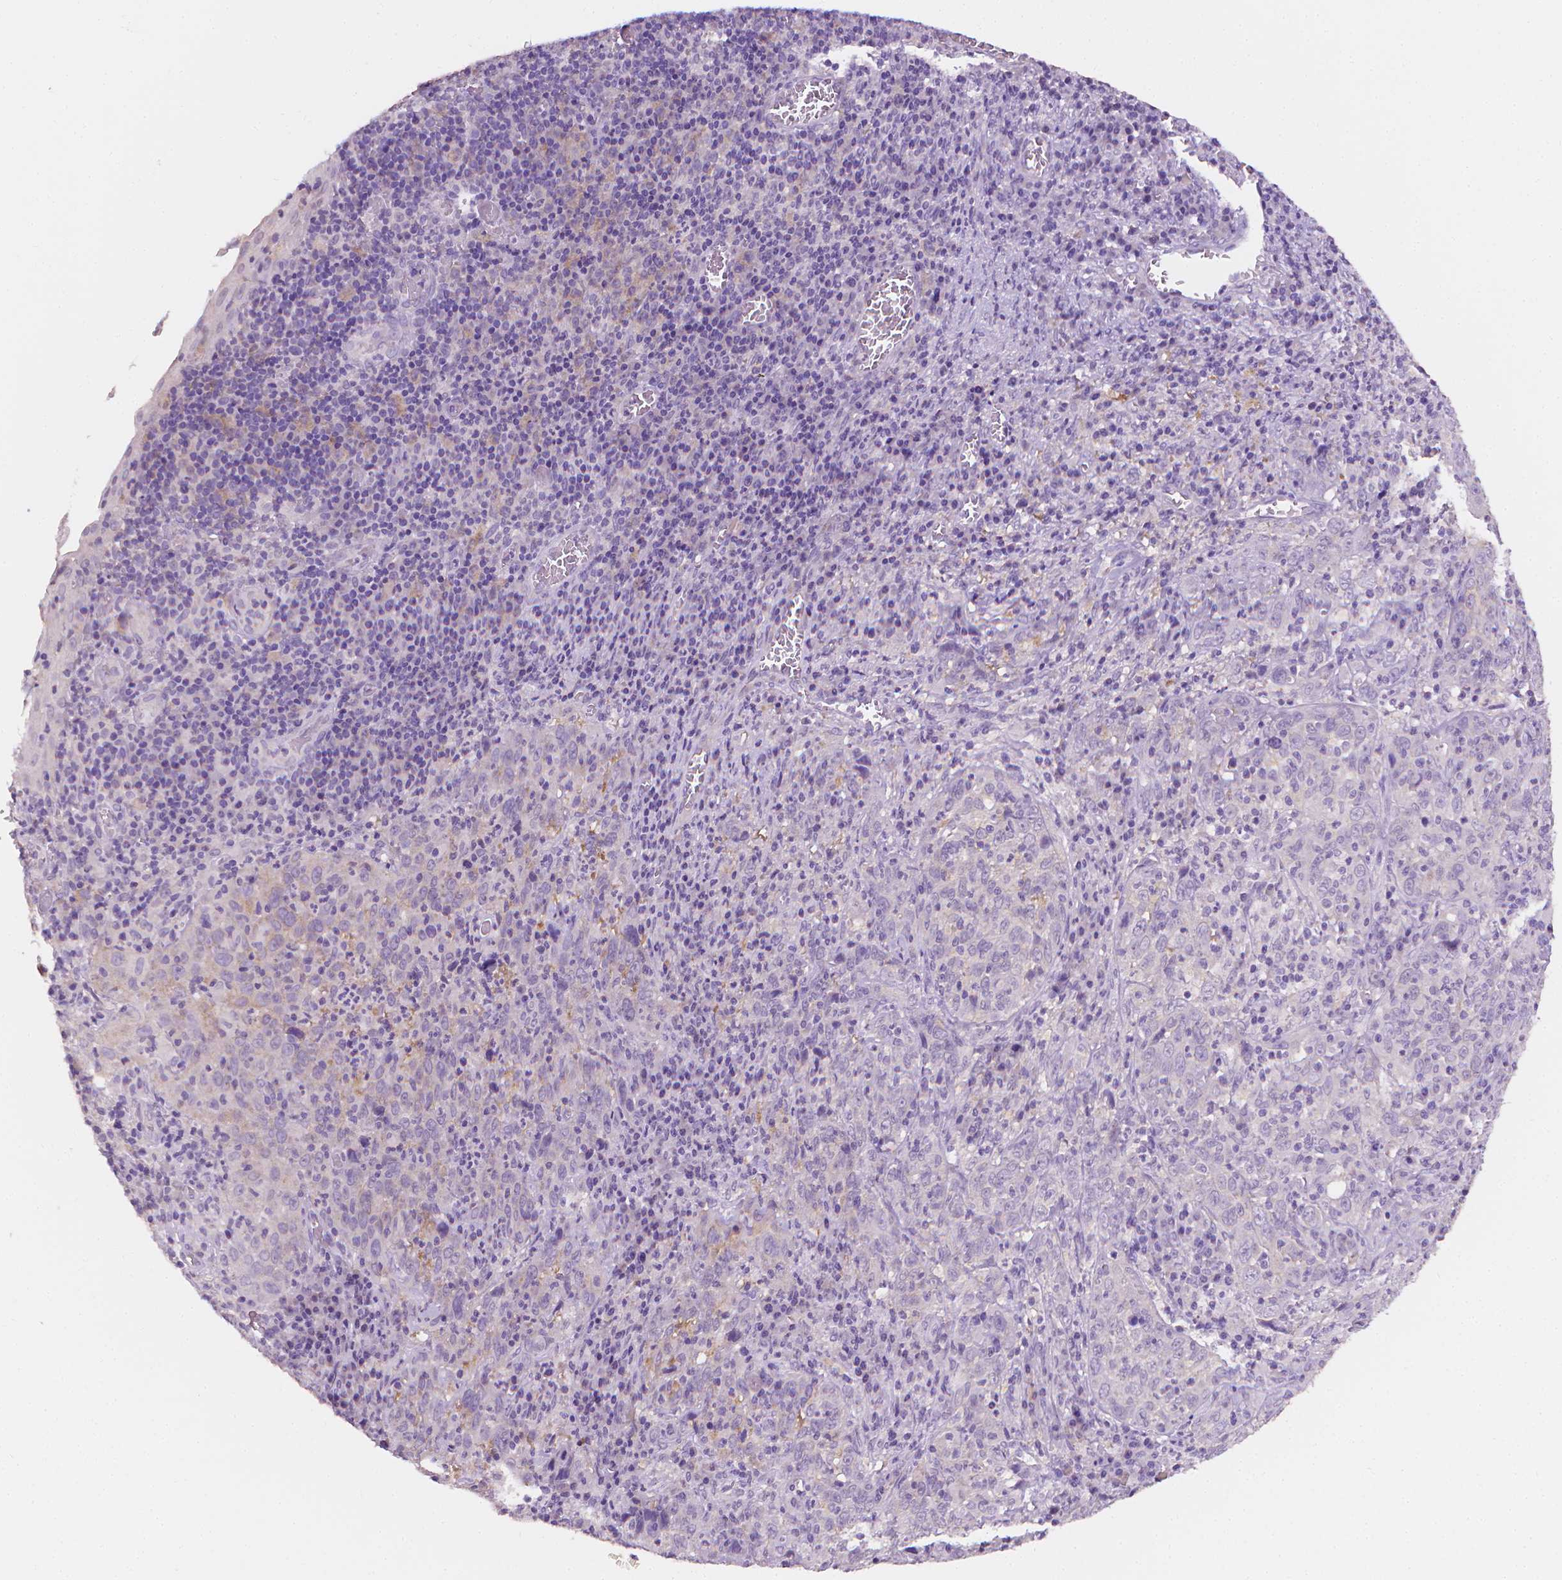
{"staining": {"intensity": "negative", "quantity": "none", "location": "none"}, "tissue": "cervical cancer", "cell_type": "Tumor cells", "image_type": "cancer", "snomed": [{"axis": "morphology", "description": "Squamous cell carcinoma, NOS"}, {"axis": "topography", "description": "Cervix"}], "caption": "A high-resolution micrograph shows immunohistochemistry (IHC) staining of cervical cancer (squamous cell carcinoma), which shows no significant staining in tumor cells.", "gene": "FASN", "patient": {"sex": "female", "age": 46}}